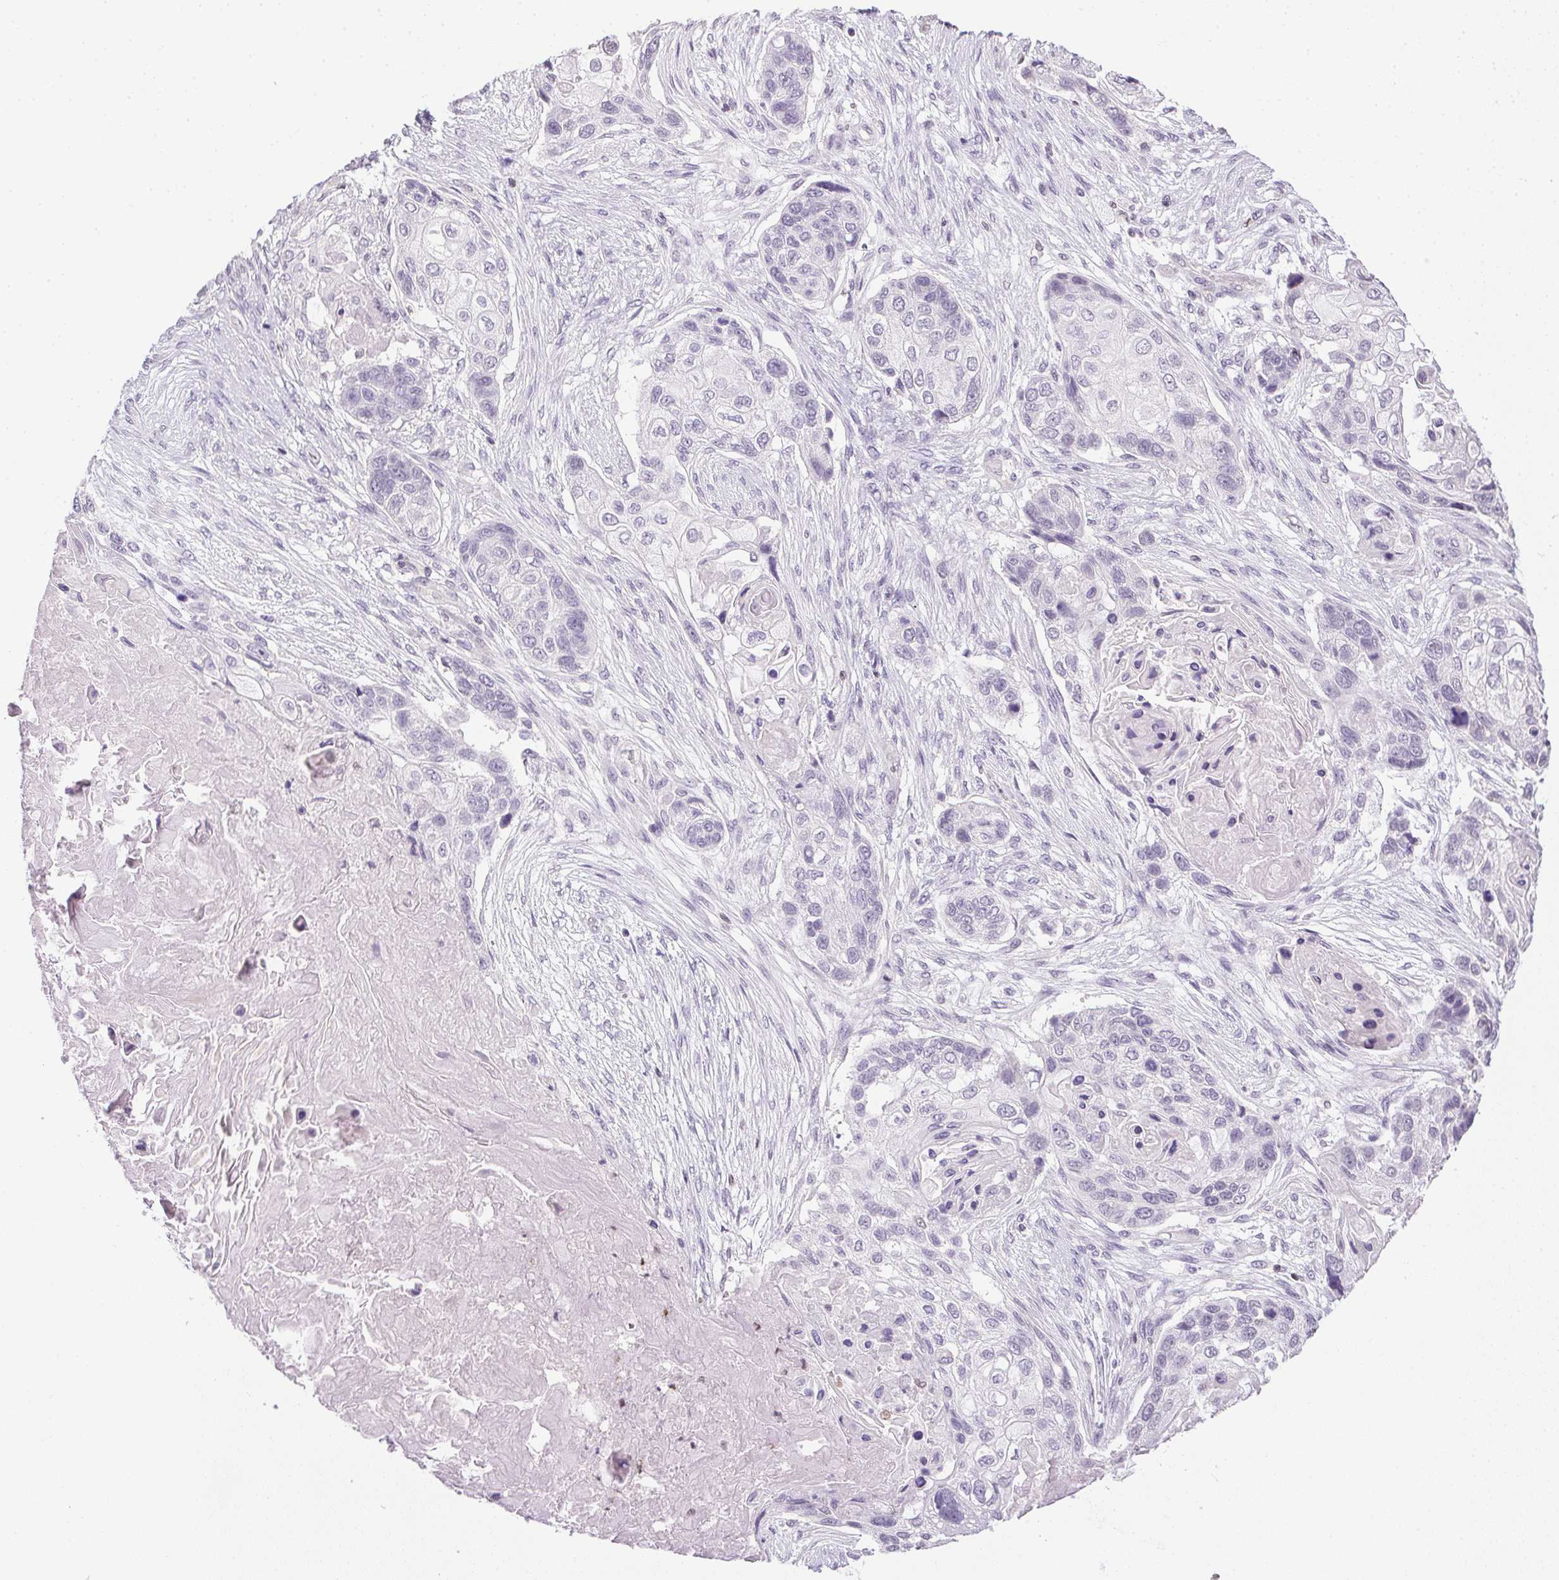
{"staining": {"intensity": "negative", "quantity": "none", "location": "none"}, "tissue": "lung cancer", "cell_type": "Tumor cells", "image_type": "cancer", "snomed": [{"axis": "morphology", "description": "Squamous cell carcinoma, NOS"}, {"axis": "topography", "description": "Lung"}], "caption": "The histopathology image displays no significant staining in tumor cells of lung cancer. The staining was performed using DAB to visualize the protein expression in brown, while the nuclei were stained in blue with hematoxylin (Magnification: 20x).", "gene": "PRL", "patient": {"sex": "male", "age": 69}}